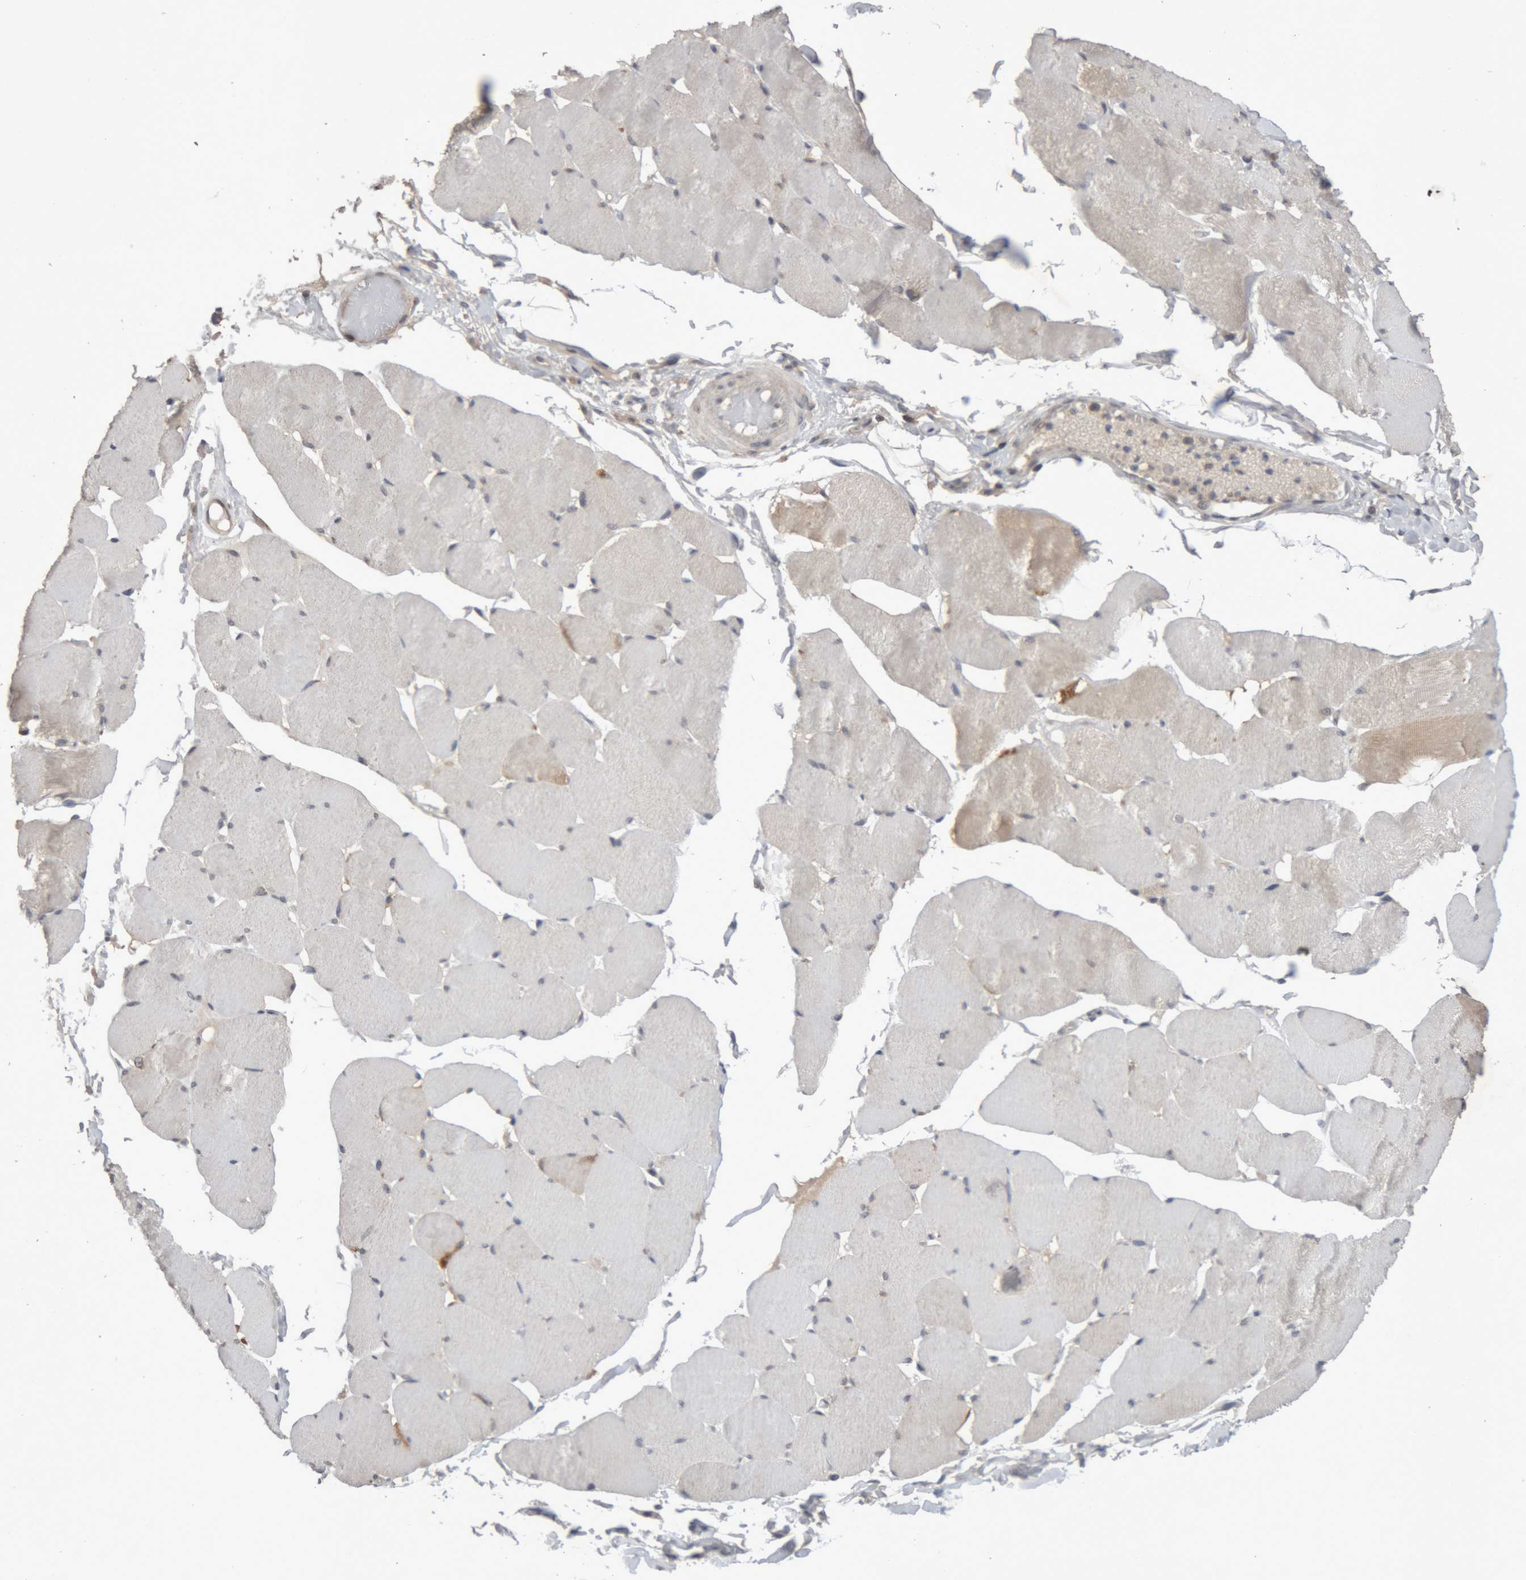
{"staining": {"intensity": "moderate", "quantity": "<25%", "location": "cytoplasmic/membranous"}, "tissue": "skeletal muscle", "cell_type": "Myocytes", "image_type": "normal", "snomed": [{"axis": "morphology", "description": "Normal tissue, NOS"}, {"axis": "topography", "description": "Skin"}, {"axis": "topography", "description": "Skeletal muscle"}], "caption": "Protein analysis of normal skeletal muscle reveals moderate cytoplasmic/membranous staining in about <25% of myocytes.", "gene": "NFATC2", "patient": {"sex": "male", "age": 83}}